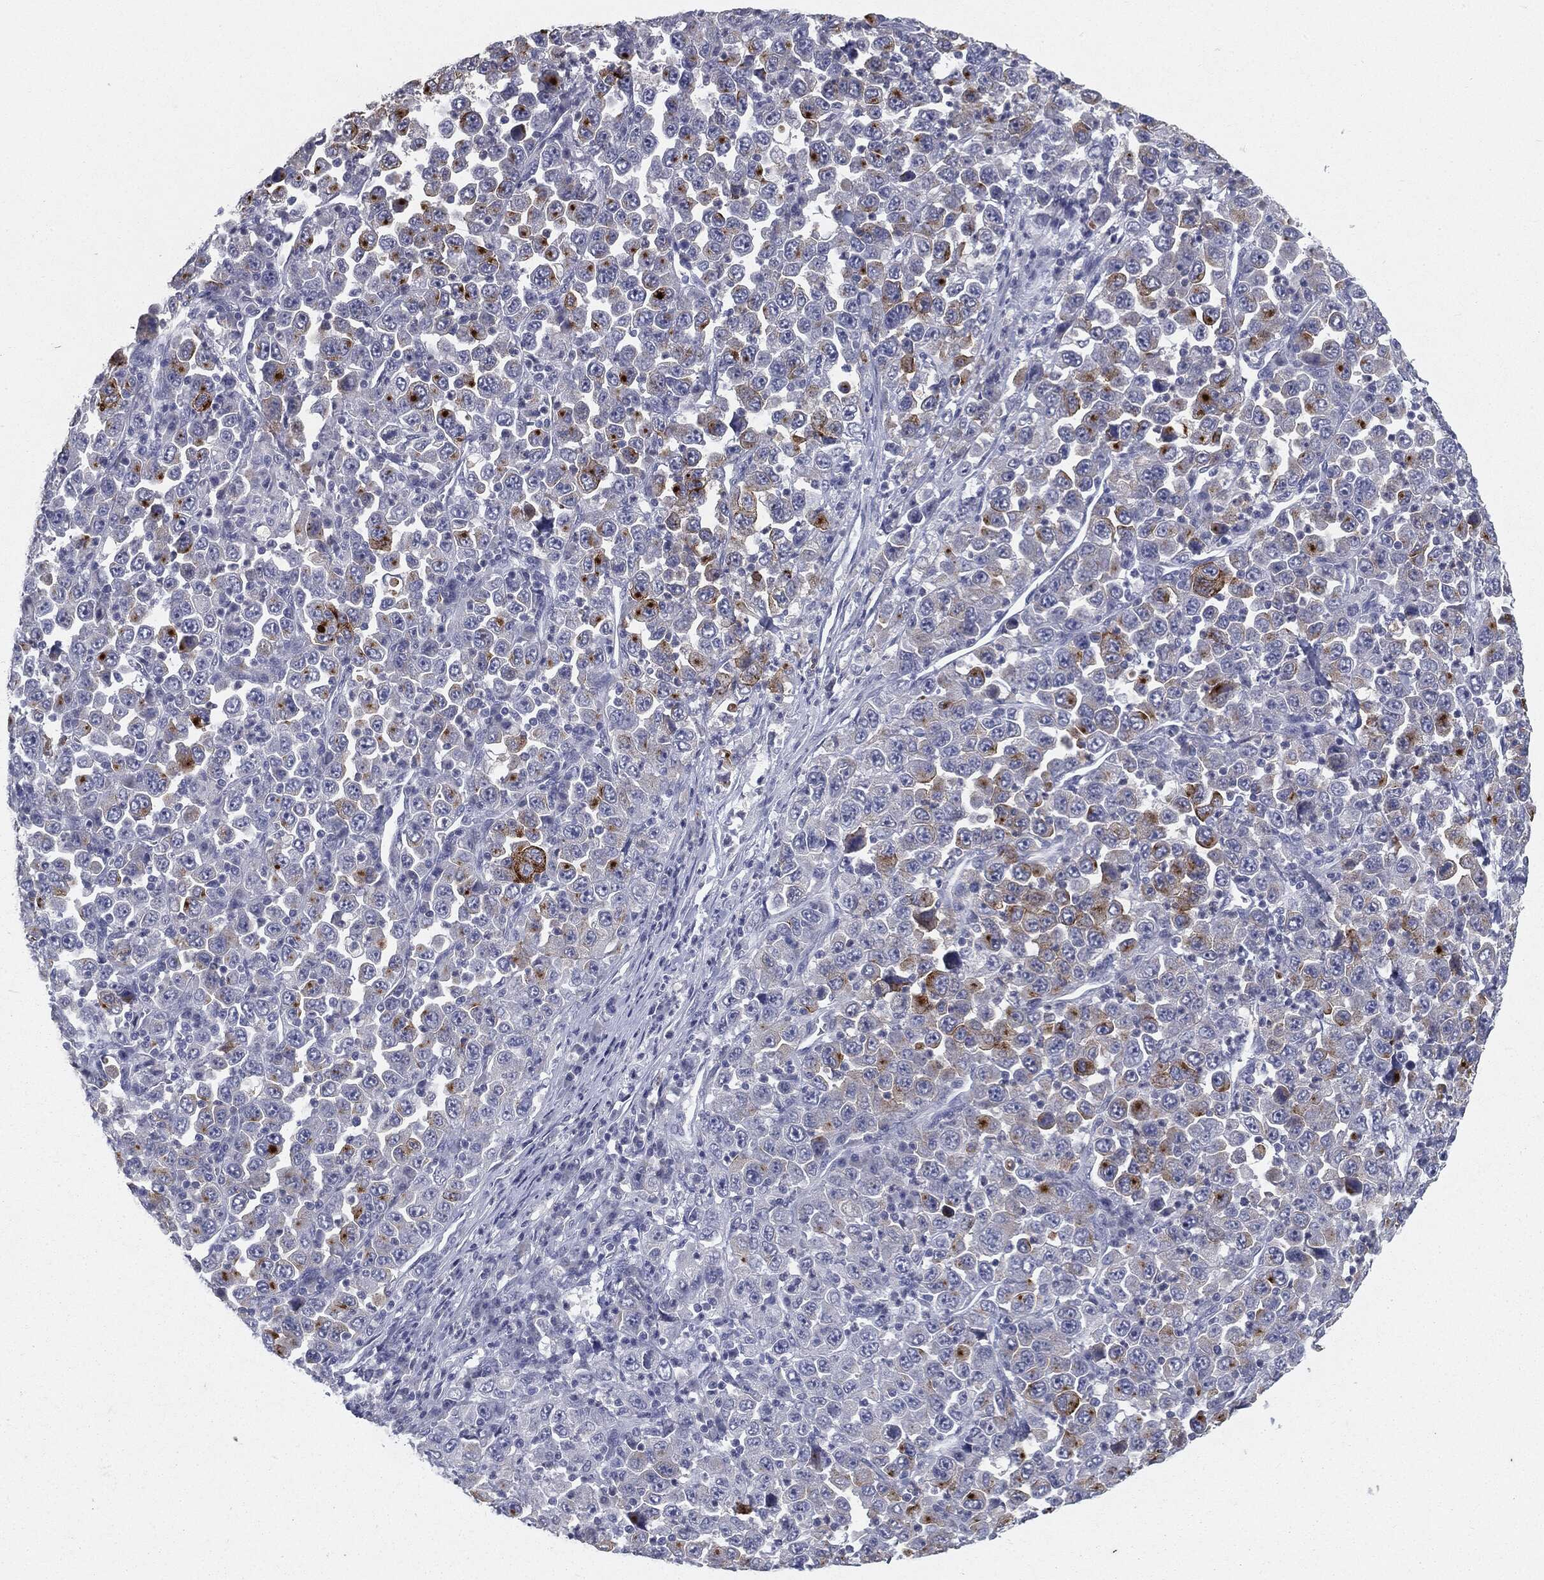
{"staining": {"intensity": "moderate", "quantity": "<25%", "location": "cytoplasmic/membranous"}, "tissue": "stomach cancer", "cell_type": "Tumor cells", "image_type": "cancer", "snomed": [{"axis": "morphology", "description": "Normal tissue, NOS"}, {"axis": "morphology", "description": "Adenocarcinoma, NOS"}, {"axis": "topography", "description": "Stomach, upper"}, {"axis": "topography", "description": "Stomach"}], "caption": "Brown immunohistochemical staining in stomach adenocarcinoma reveals moderate cytoplasmic/membranous positivity in approximately <25% of tumor cells. (Brightfield microscopy of DAB IHC at high magnification).", "gene": "MUC1", "patient": {"sex": "male", "age": 59}}